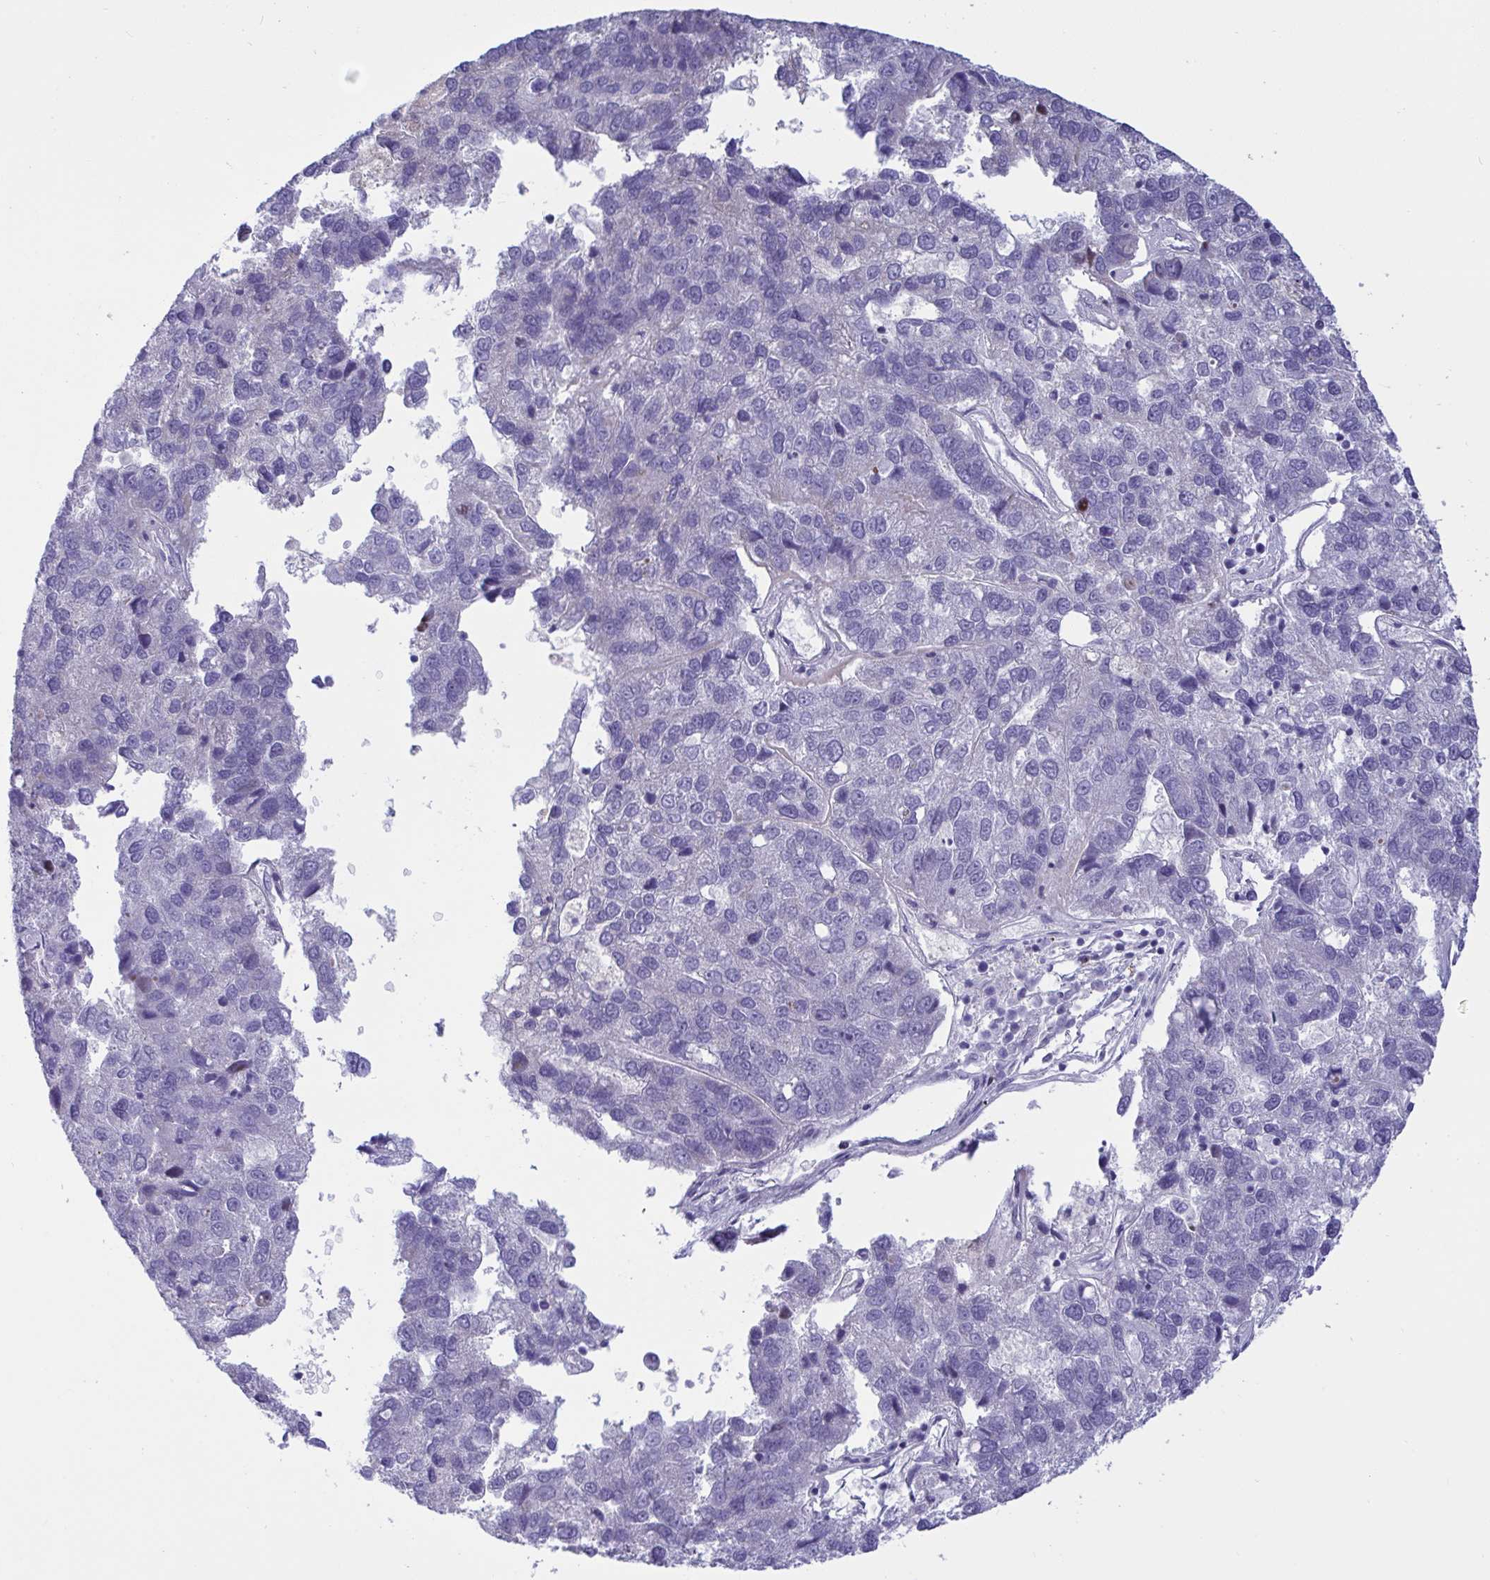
{"staining": {"intensity": "negative", "quantity": "none", "location": "none"}, "tissue": "pancreatic cancer", "cell_type": "Tumor cells", "image_type": "cancer", "snomed": [{"axis": "morphology", "description": "Adenocarcinoma, NOS"}, {"axis": "topography", "description": "Pancreas"}], "caption": "Photomicrograph shows no significant protein expression in tumor cells of pancreatic adenocarcinoma.", "gene": "NTN1", "patient": {"sex": "female", "age": 61}}